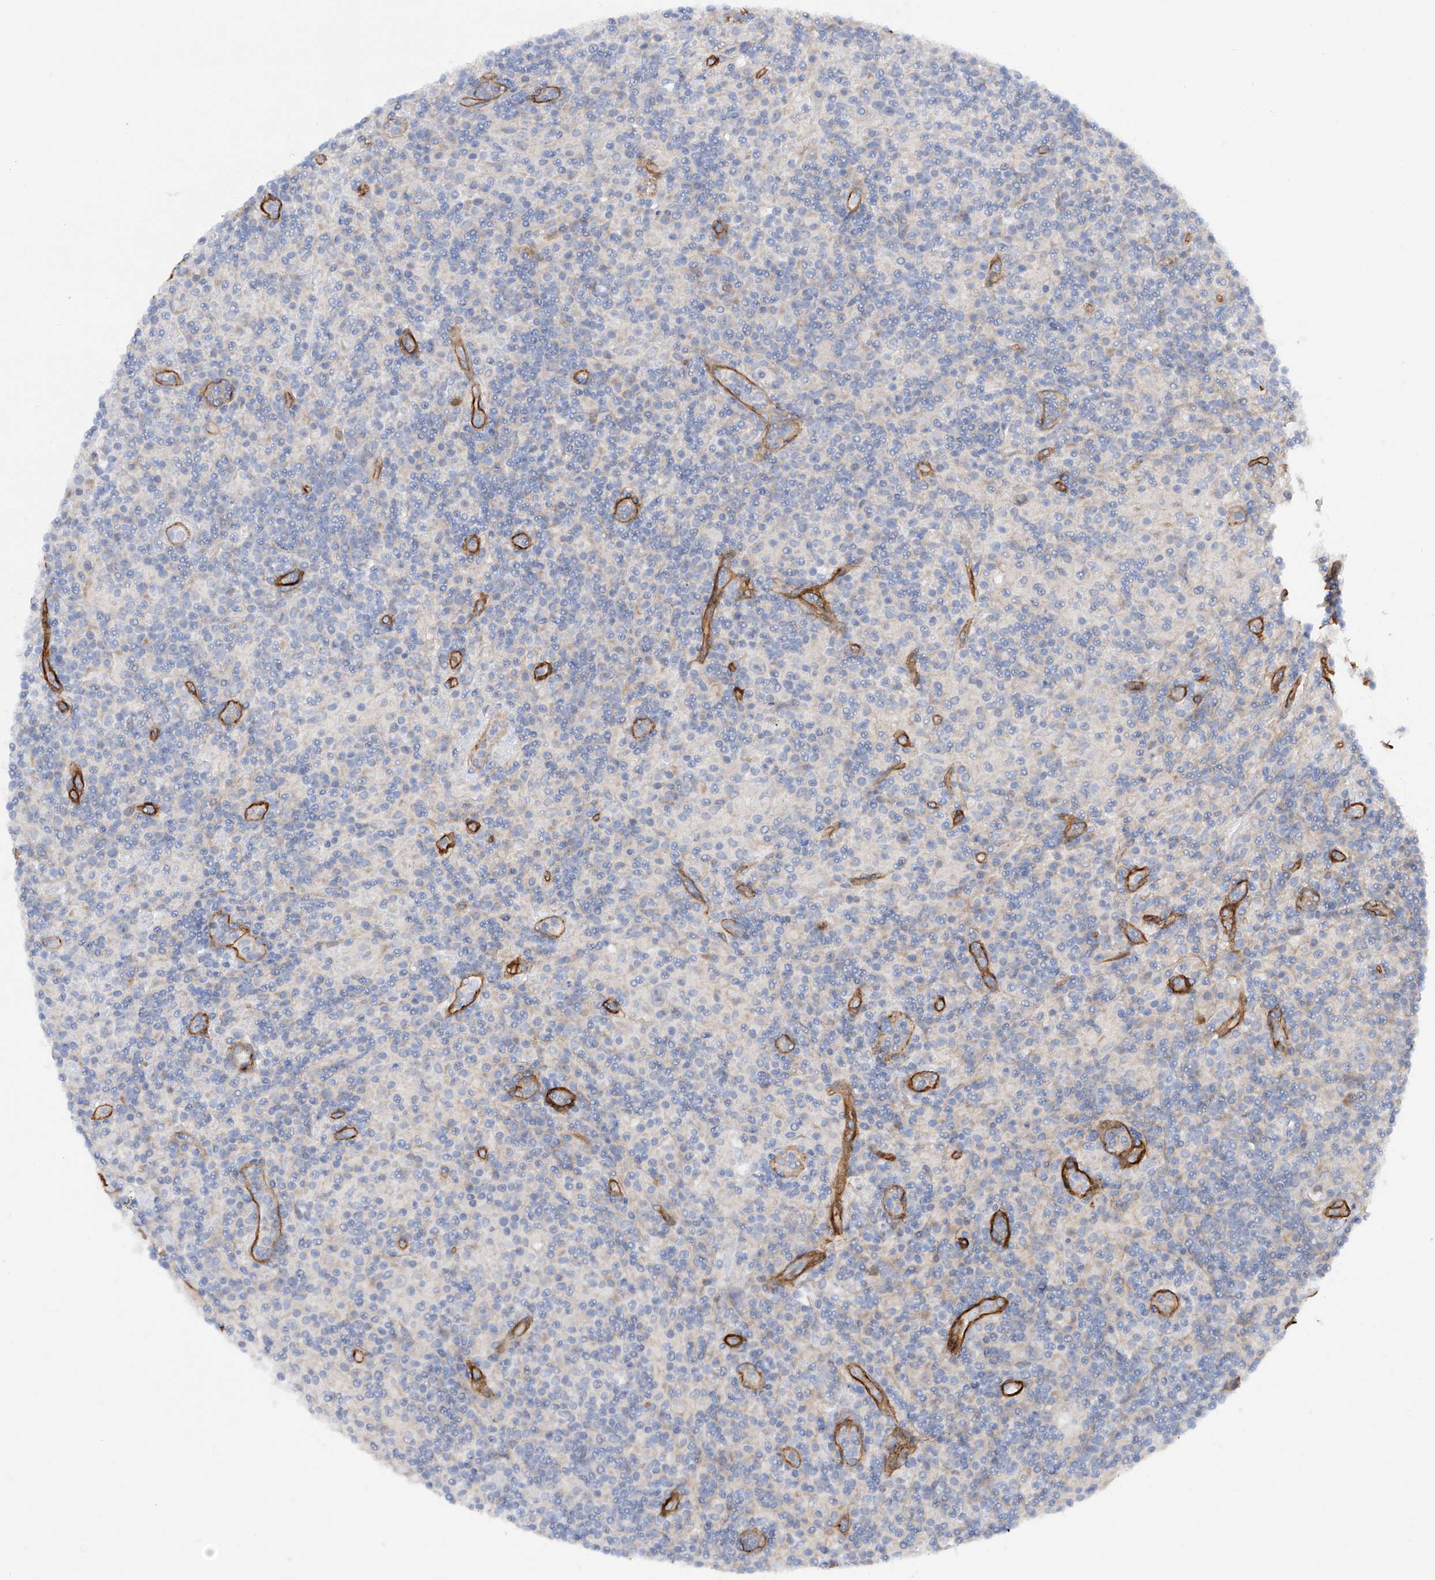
{"staining": {"intensity": "negative", "quantity": "none", "location": "none"}, "tissue": "lymphoma", "cell_type": "Tumor cells", "image_type": "cancer", "snomed": [{"axis": "morphology", "description": "Hodgkin's disease, NOS"}, {"axis": "topography", "description": "Lymph node"}], "caption": "Immunohistochemistry (IHC) of Hodgkin's disease exhibits no expression in tumor cells. Brightfield microscopy of immunohistochemistry stained with DAB (brown) and hematoxylin (blue), captured at high magnification.", "gene": "LCA5", "patient": {"sex": "male", "age": 70}}